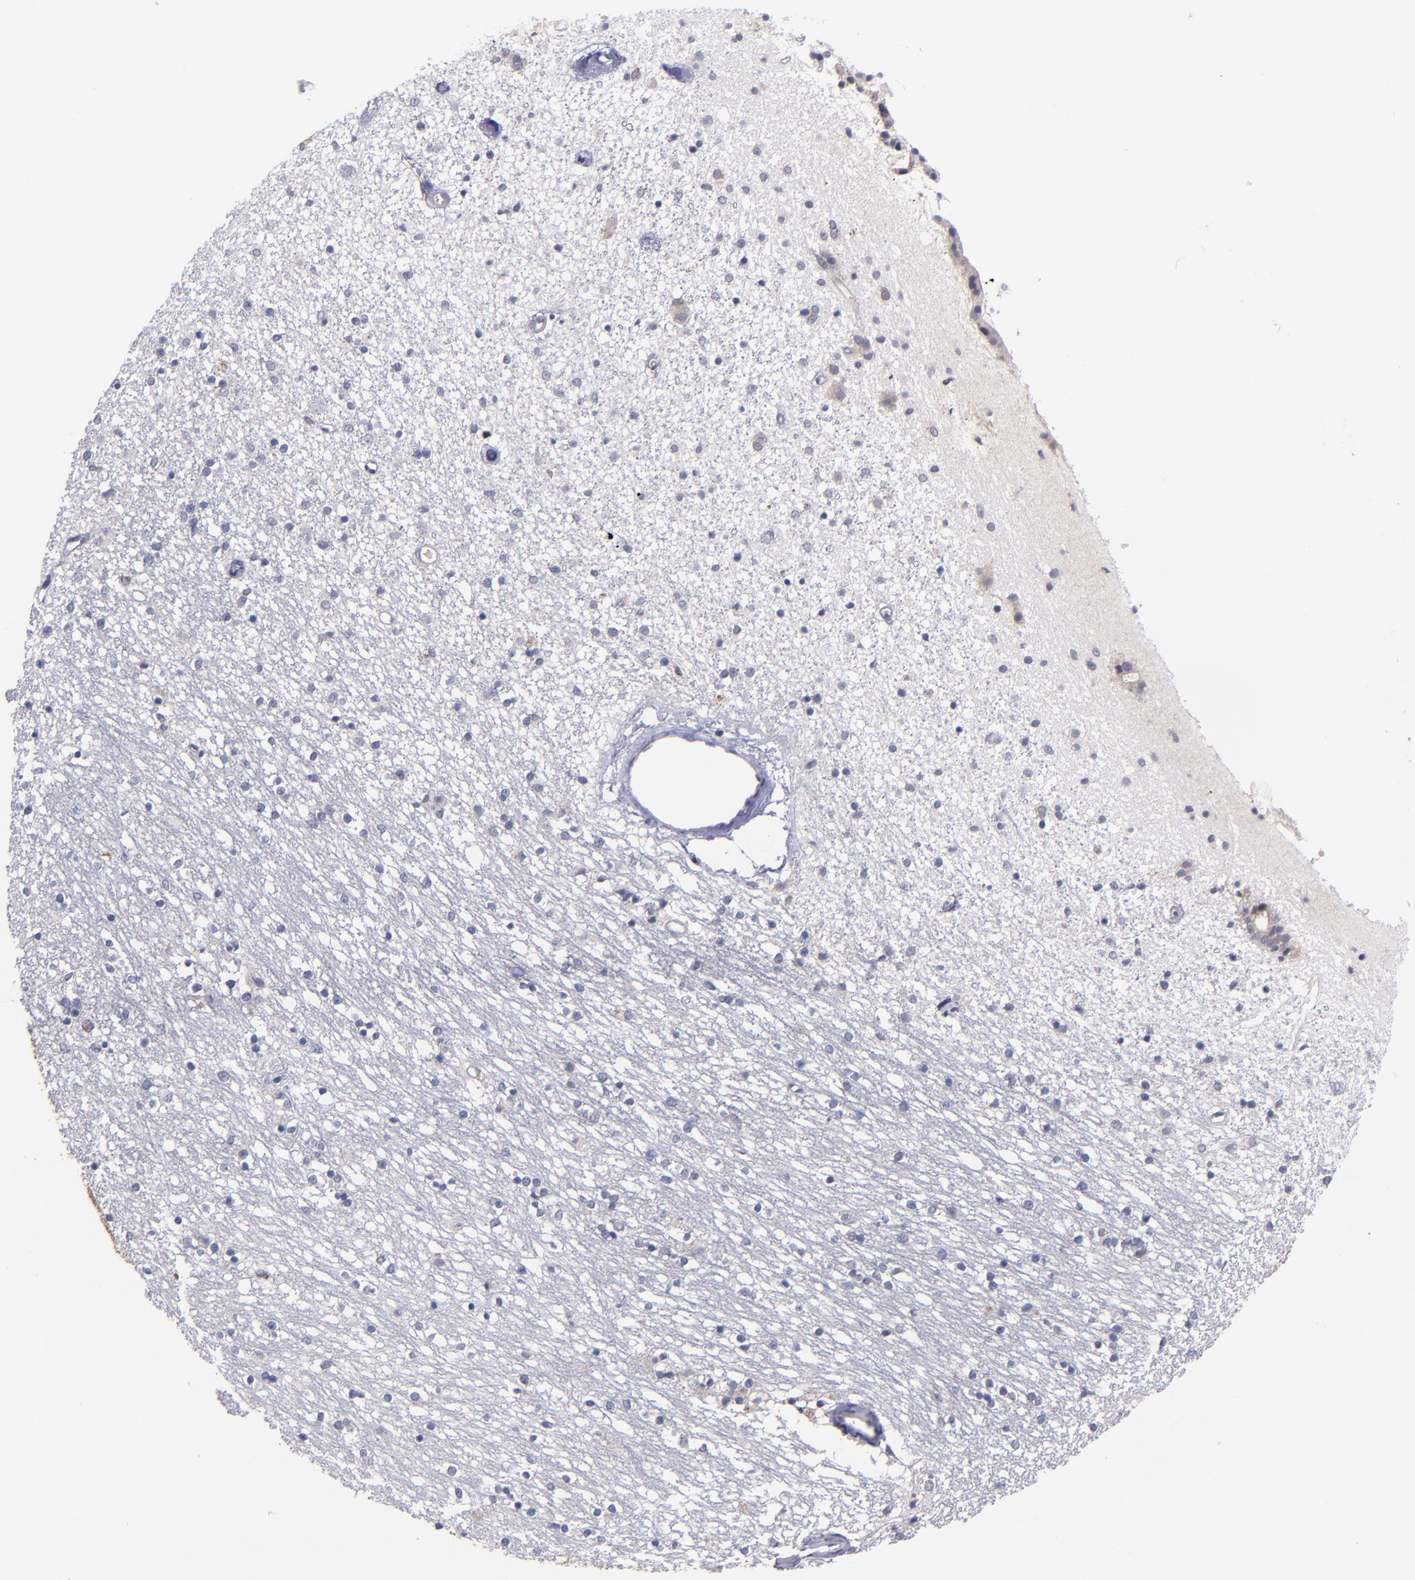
{"staining": {"intensity": "negative", "quantity": "none", "location": "none"}, "tissue": "caudate", "cell_type": "Glial cells", "image_type": "normal", "snomed": [{"axis": "morphology", "description": "Normal tissue, NOS"}, {"axis": "topography", "description": "Lateral ventricle wall"}], "caption": "Caudate stained for a protein using immunohistochemistry shows no positivity glial cells.", "gene": "RBP4", "patient": {"sex": "female", "age": 54}}